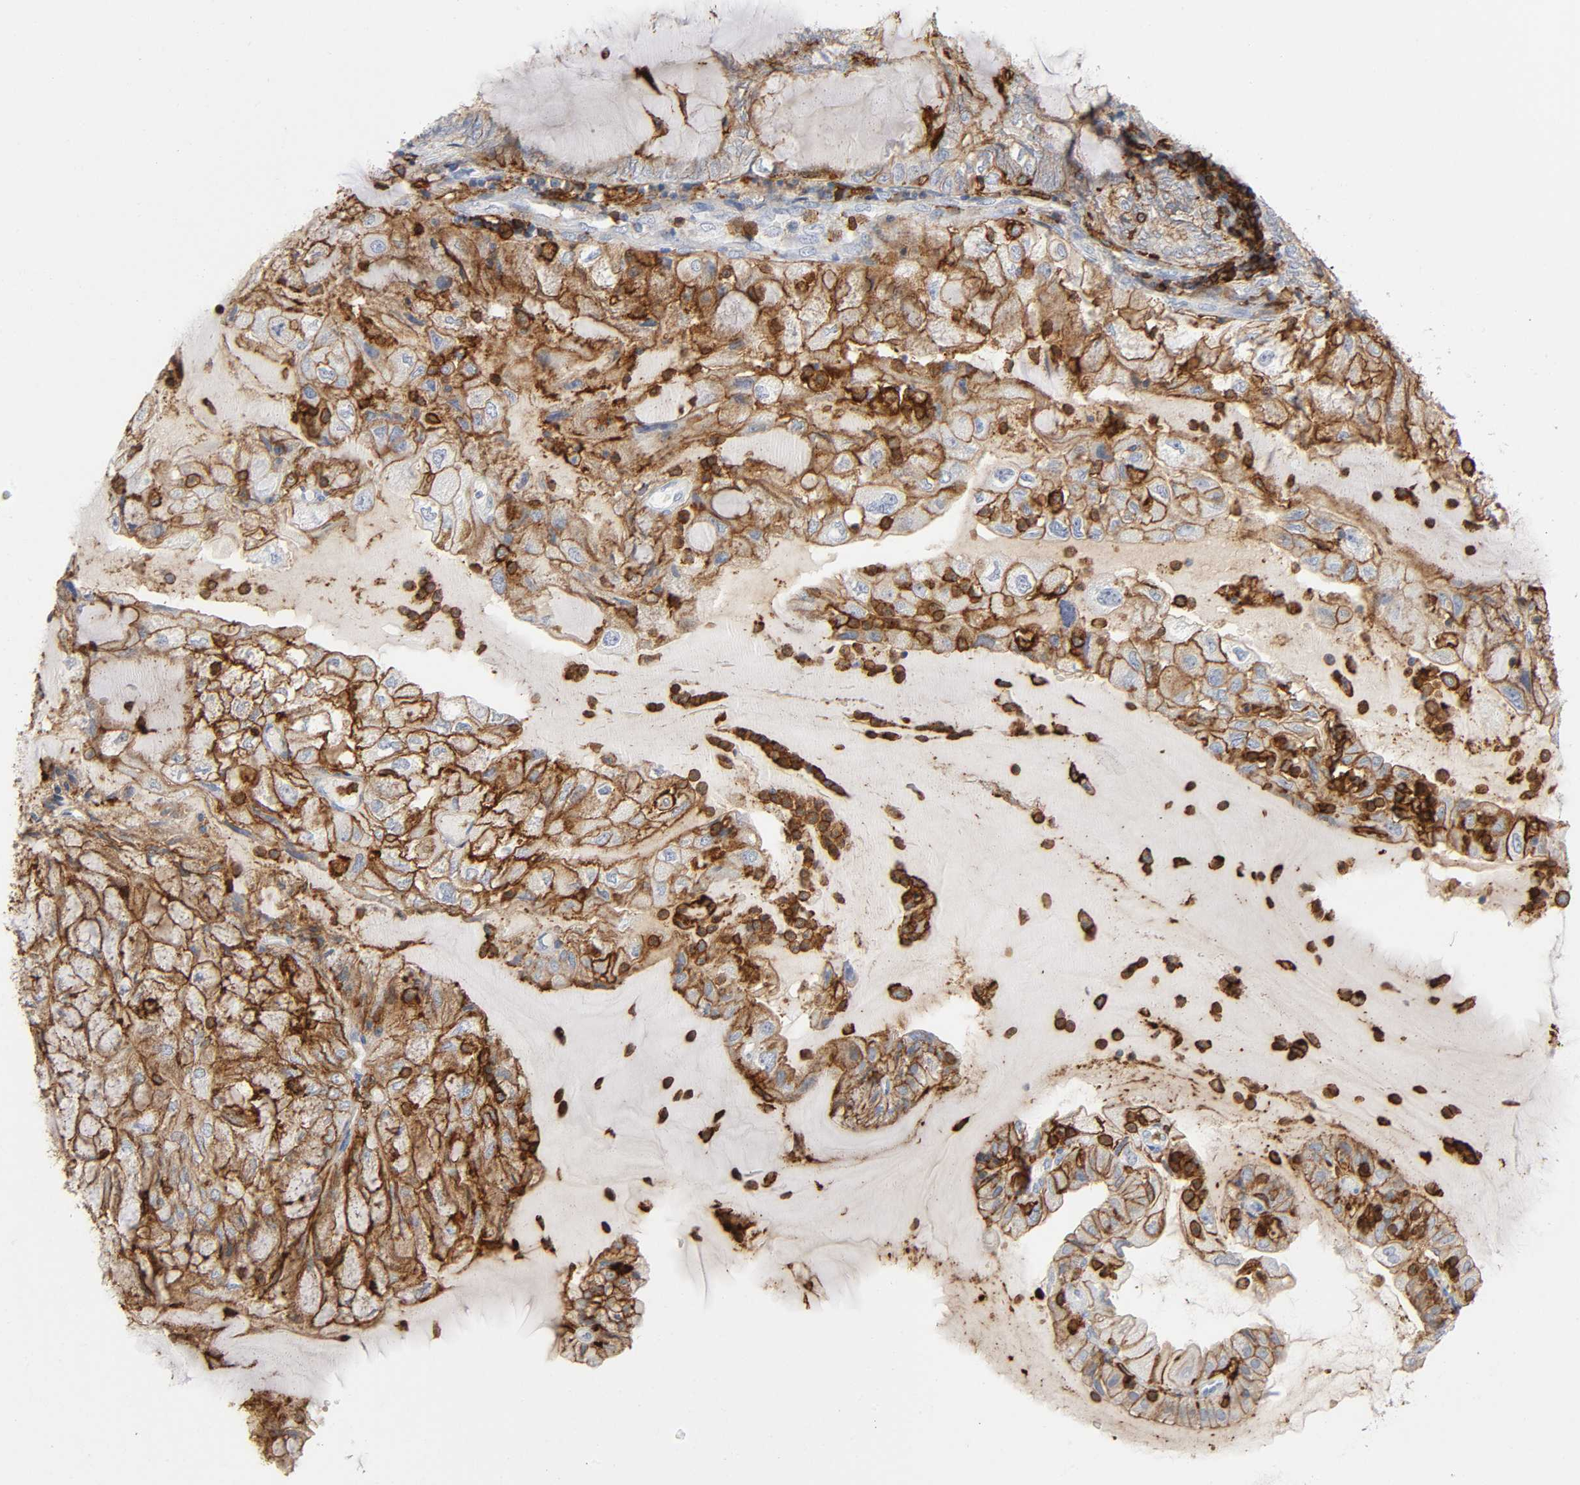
{"staining": {"intensity": "moderate", "quantity": ">75%", "location": "cytoplasmic/membranous"}, "tissue": "endometrial cancer", "cell_type": "Tumor cells", "image_type": "cancer", "snomed": [{"axis": "morphology", "description": "Adenocarcinoma, NOS"}, {"axis": "topography", "description": "Endometrium"}], "caption": "Endometrial adenocarcinoma stained with a protein marker demonstrates moderate staining in tumor cells.", "gene": "LYN", "patient": {"sex": "female", "age": 81}}